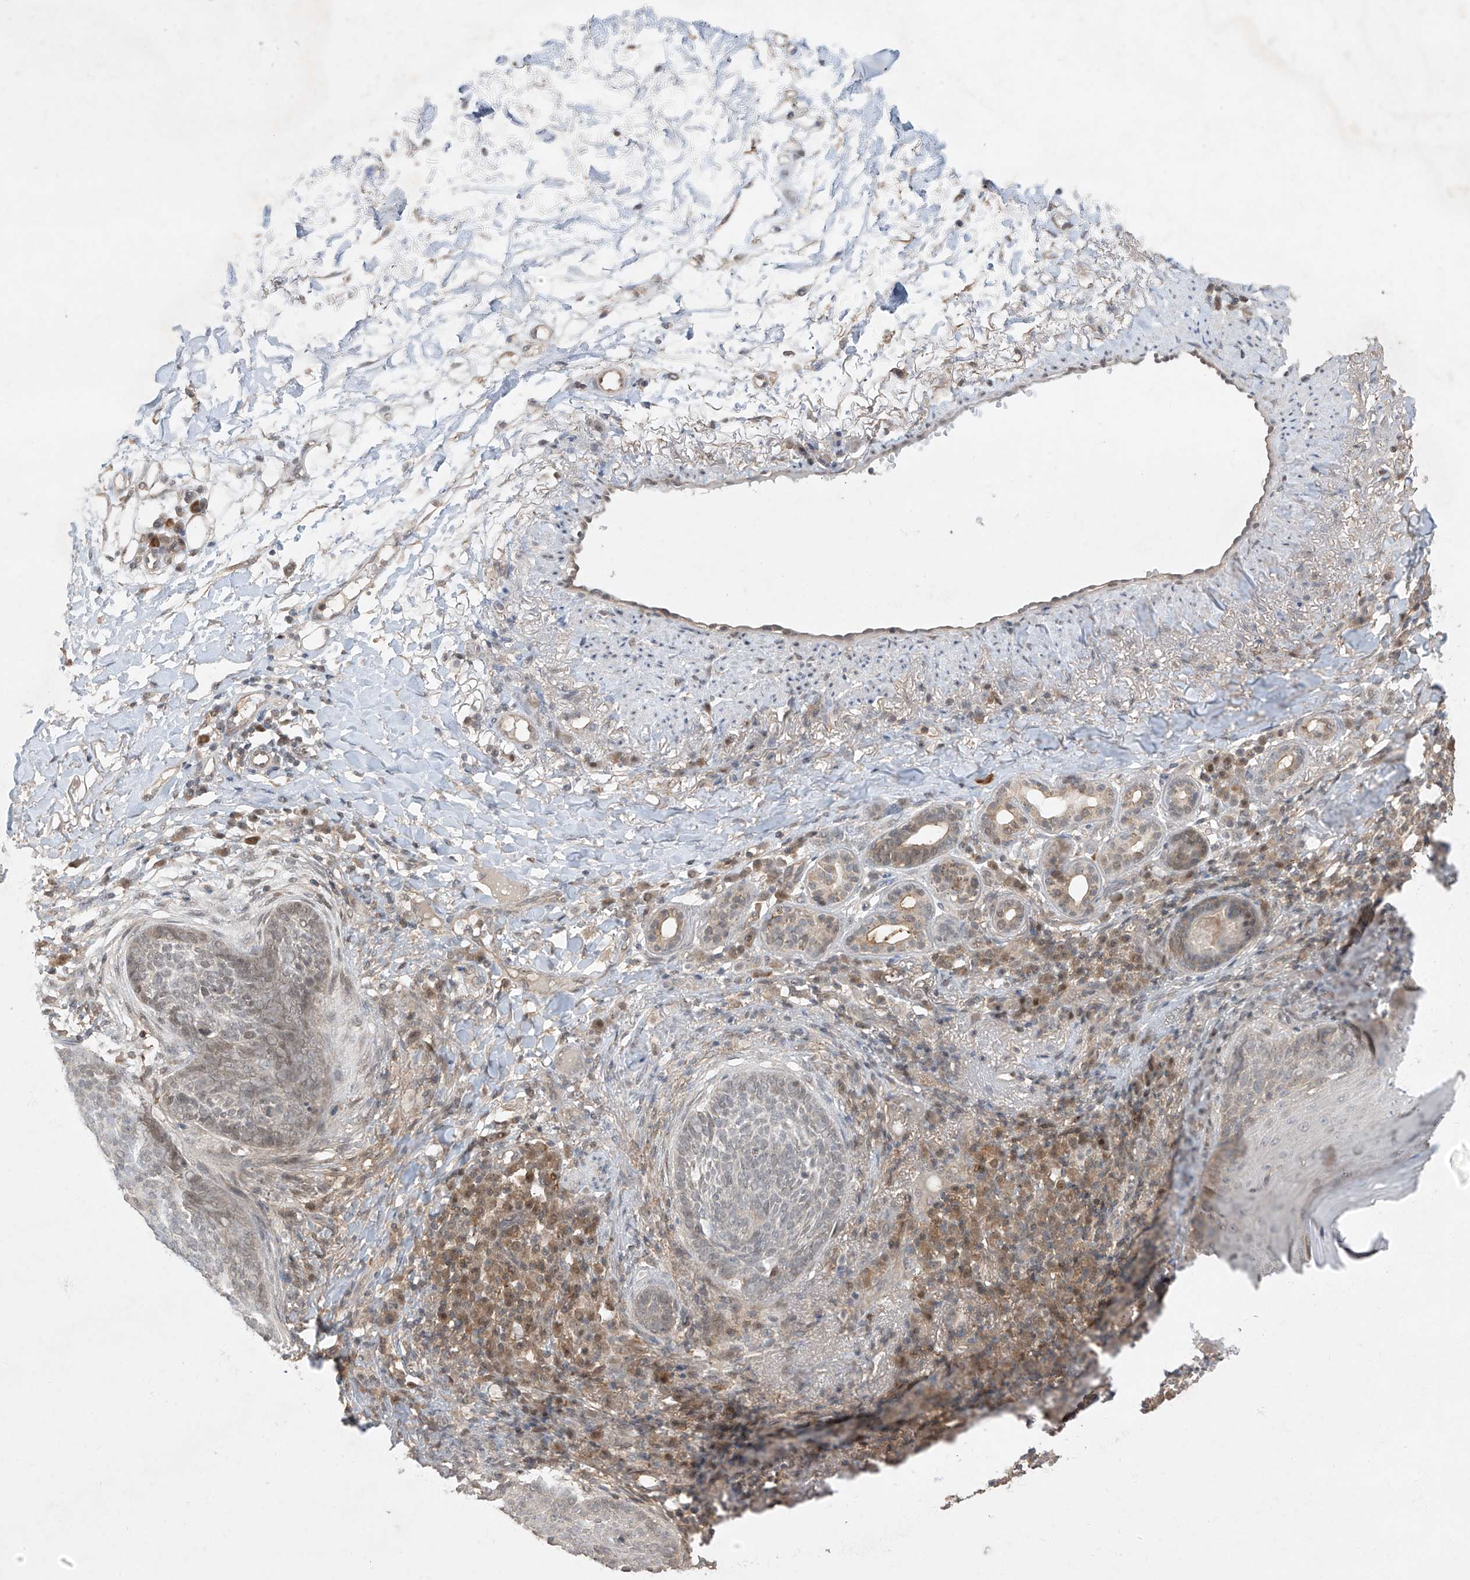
{"staining": {"intensity": "negative", "quantity": "none", "location": "none"}, "tissue": "skin cancer", "cell_type": "Tumor cells", "image_type": "cancer", "snomed": [{"axis": "morphology", "description": "Basal cell carcinoma"}, {"axis": "topography", "description": "Skin"}], "caption": "Immunohistochemistry photomicrograph of neoplastic tissue: skin cancer (basal cell carcinoma) stained with DAB demonstrates no significant protein staining in tumor cells.", "gene": "ZNF358", "patient": {"sex": "male", "age": 85}}